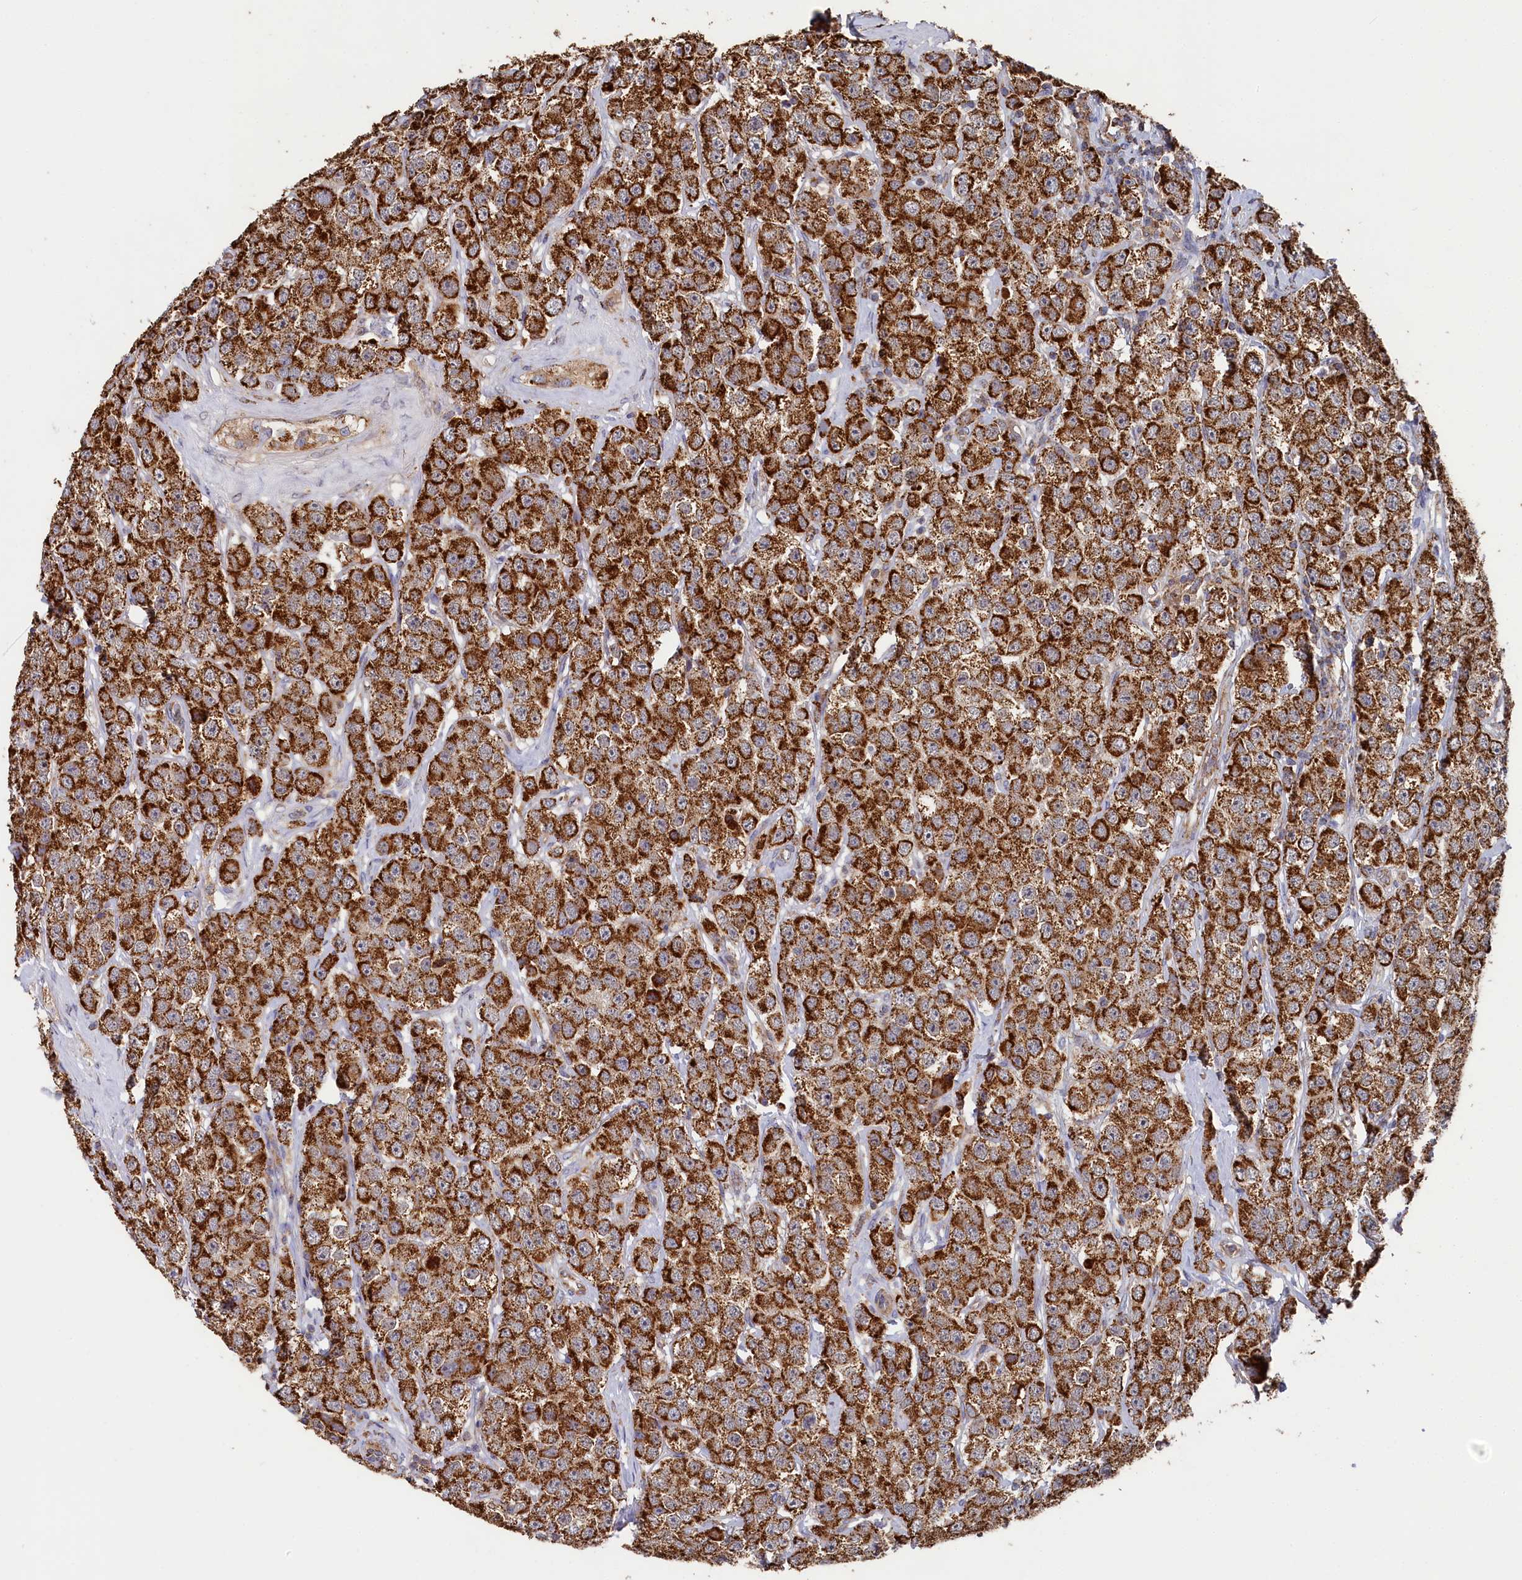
{"staining": {"intensity": "strong", "quantity": ">75%", "location": "cytoplasmic/membranous"}, "tissue": "testis cancer", "cell_type": "Tumor cells", "image_type": "cancer", "snomed": [{"axis": "morphology", "description": "Seminoma, NOS"}, {"axis": "topography", "description": "Testis"}], "caption": "Testis cancer (seminoma) tissue exhibits strong cytoplasmic/membranous staining in about >75% of tumor cells", "gene": "HAUS2", "patient": {"sex": "male", "age": 28}}